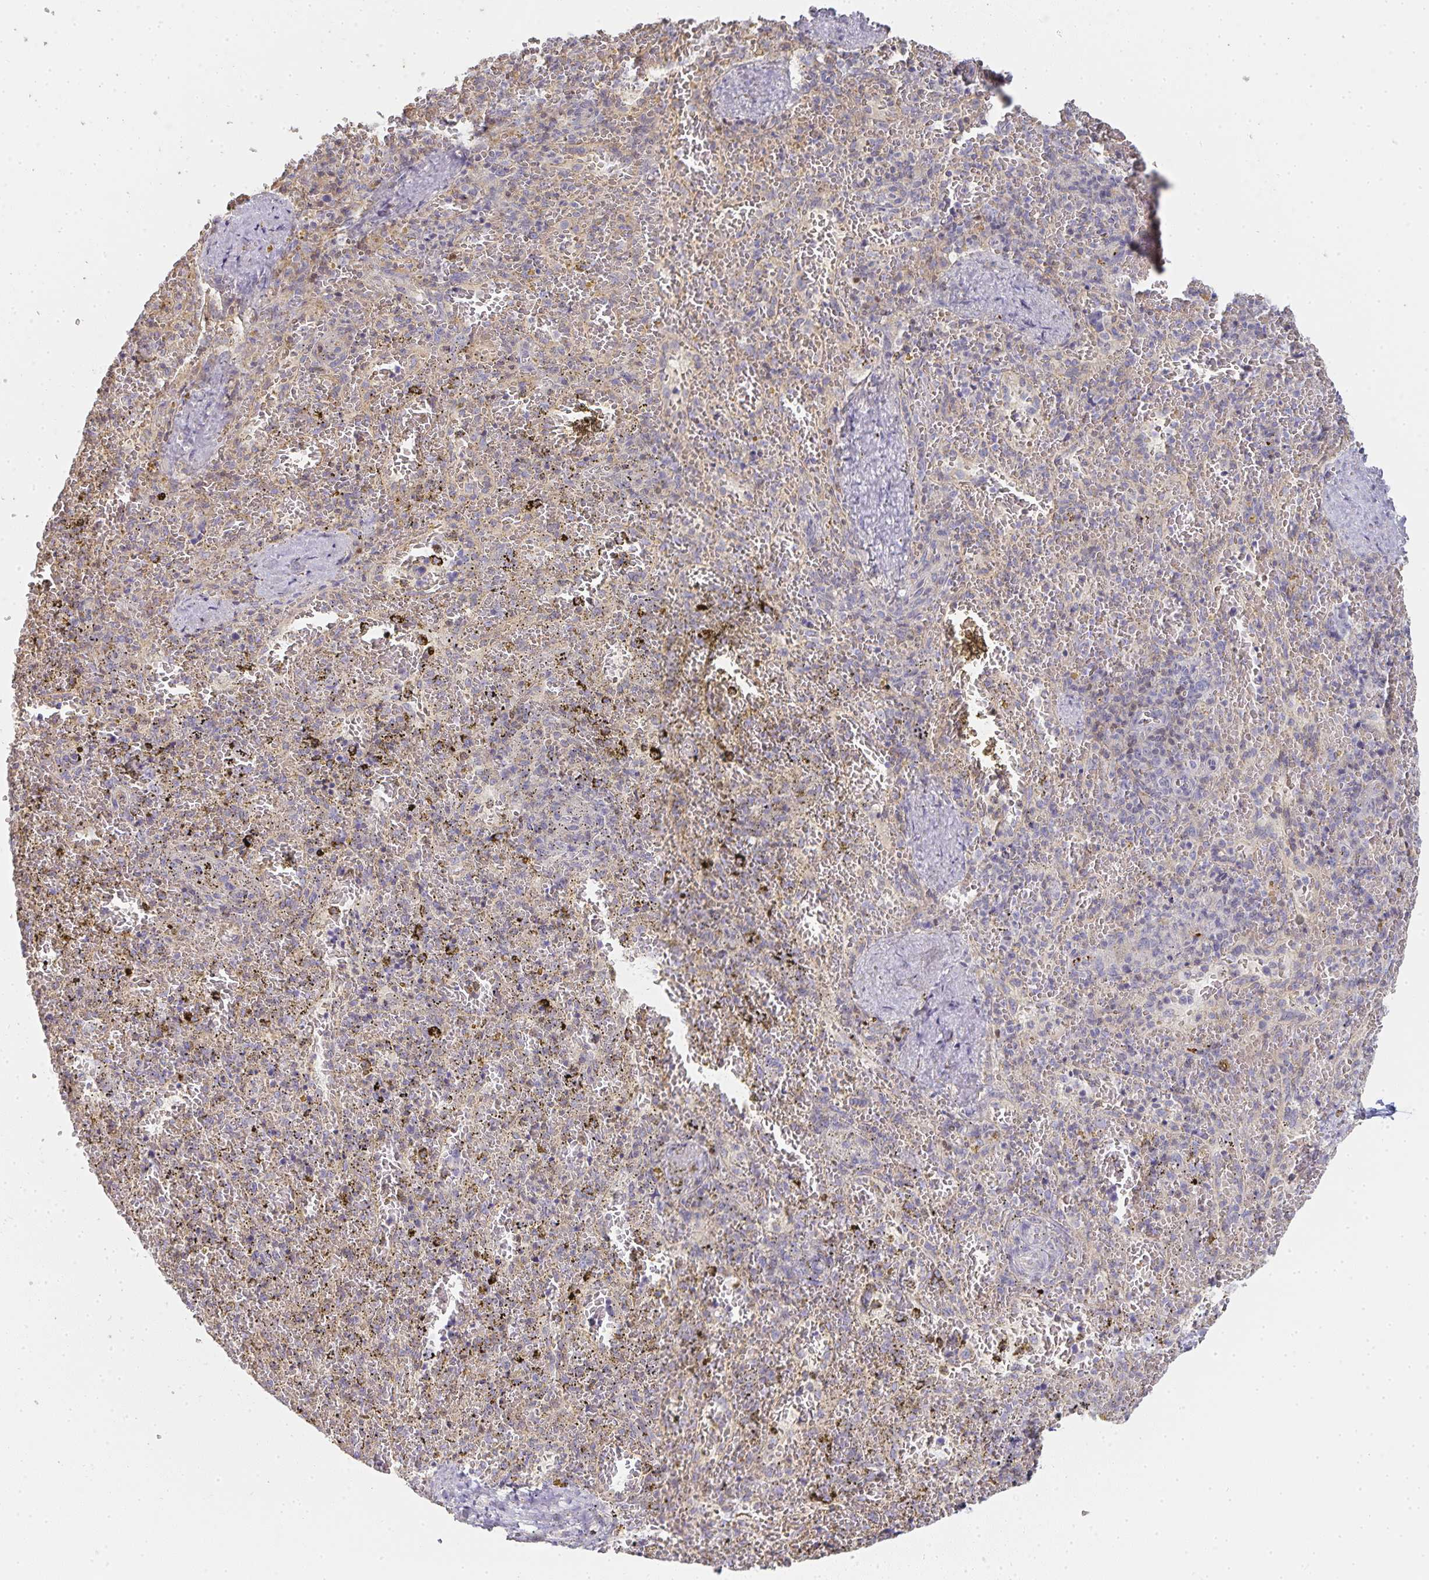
{"staining": {"intensity": "negative", "quantity": "none", "location": "none"}, "tissue": "spleen", "cell_type": "Cells in red pulp", "image_type": "normal", "snomed": [{"axis": "morphology", "description": "Normal tissue, NOS"}, {"axis": "topography", "description": "Spleen"}], "caption": "Protein analysis of unremarkable spleen demonstrates no significant expression in cells in red pulp.", "gene": "GATA3", "patient": {"sex": "female", "age": 50}}